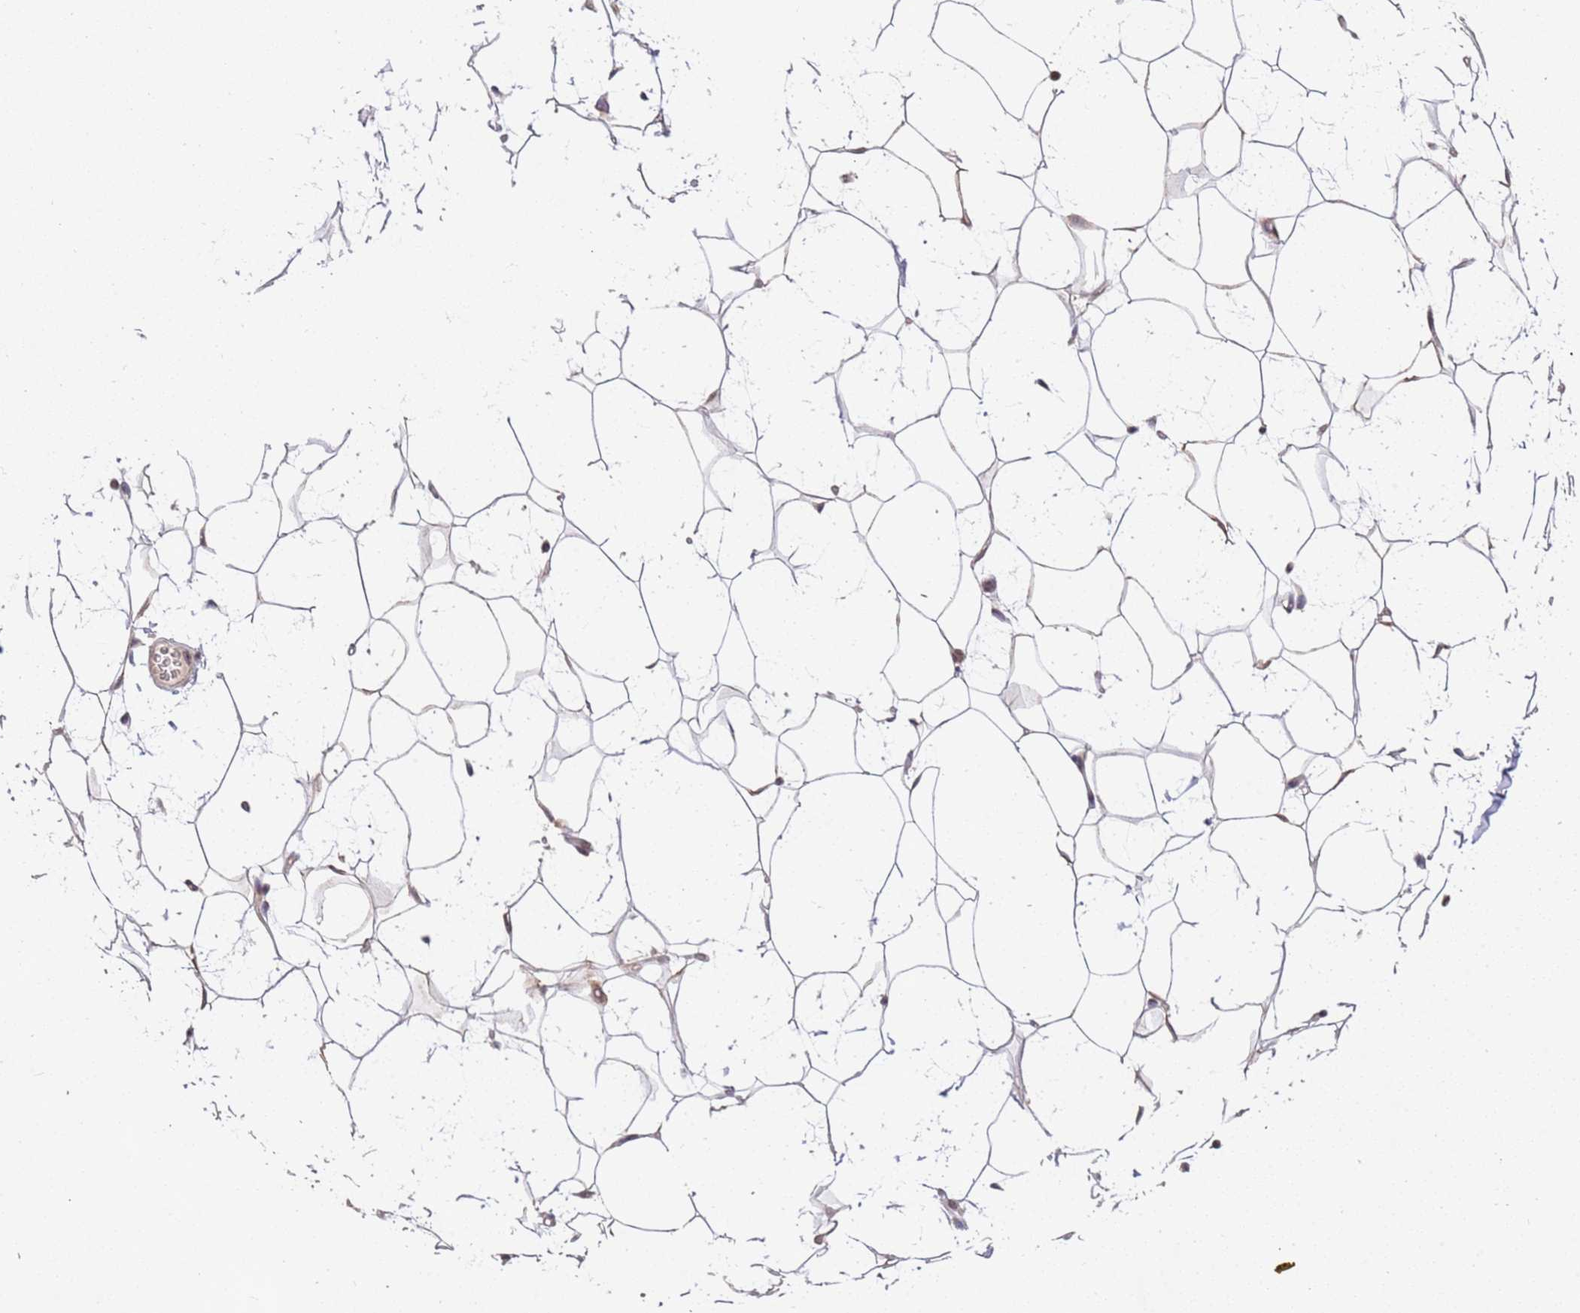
{"staining": {"intensity": "weak", "quantity": "25%-75%", "location": "cytoplasmic/membranous"}, "tissue": "adipose tissue", "cell_type": "Adipocytes", "image_type": "normal", "snomed": [{"axis": "morphology", "description": "Normal tissue, NOS"}, {"axis": "topography", "description": "Breast"}], "caption": "High-power microscopy captured an immunohistochemistry (IHC) micrograph of normal adipose tissue, revealing weak cytoplasmic/membranous staining in about 25%-75% of adipocytes.", "gene": "SLC16A4", "patient": {"sex": "female", "age": 26}}